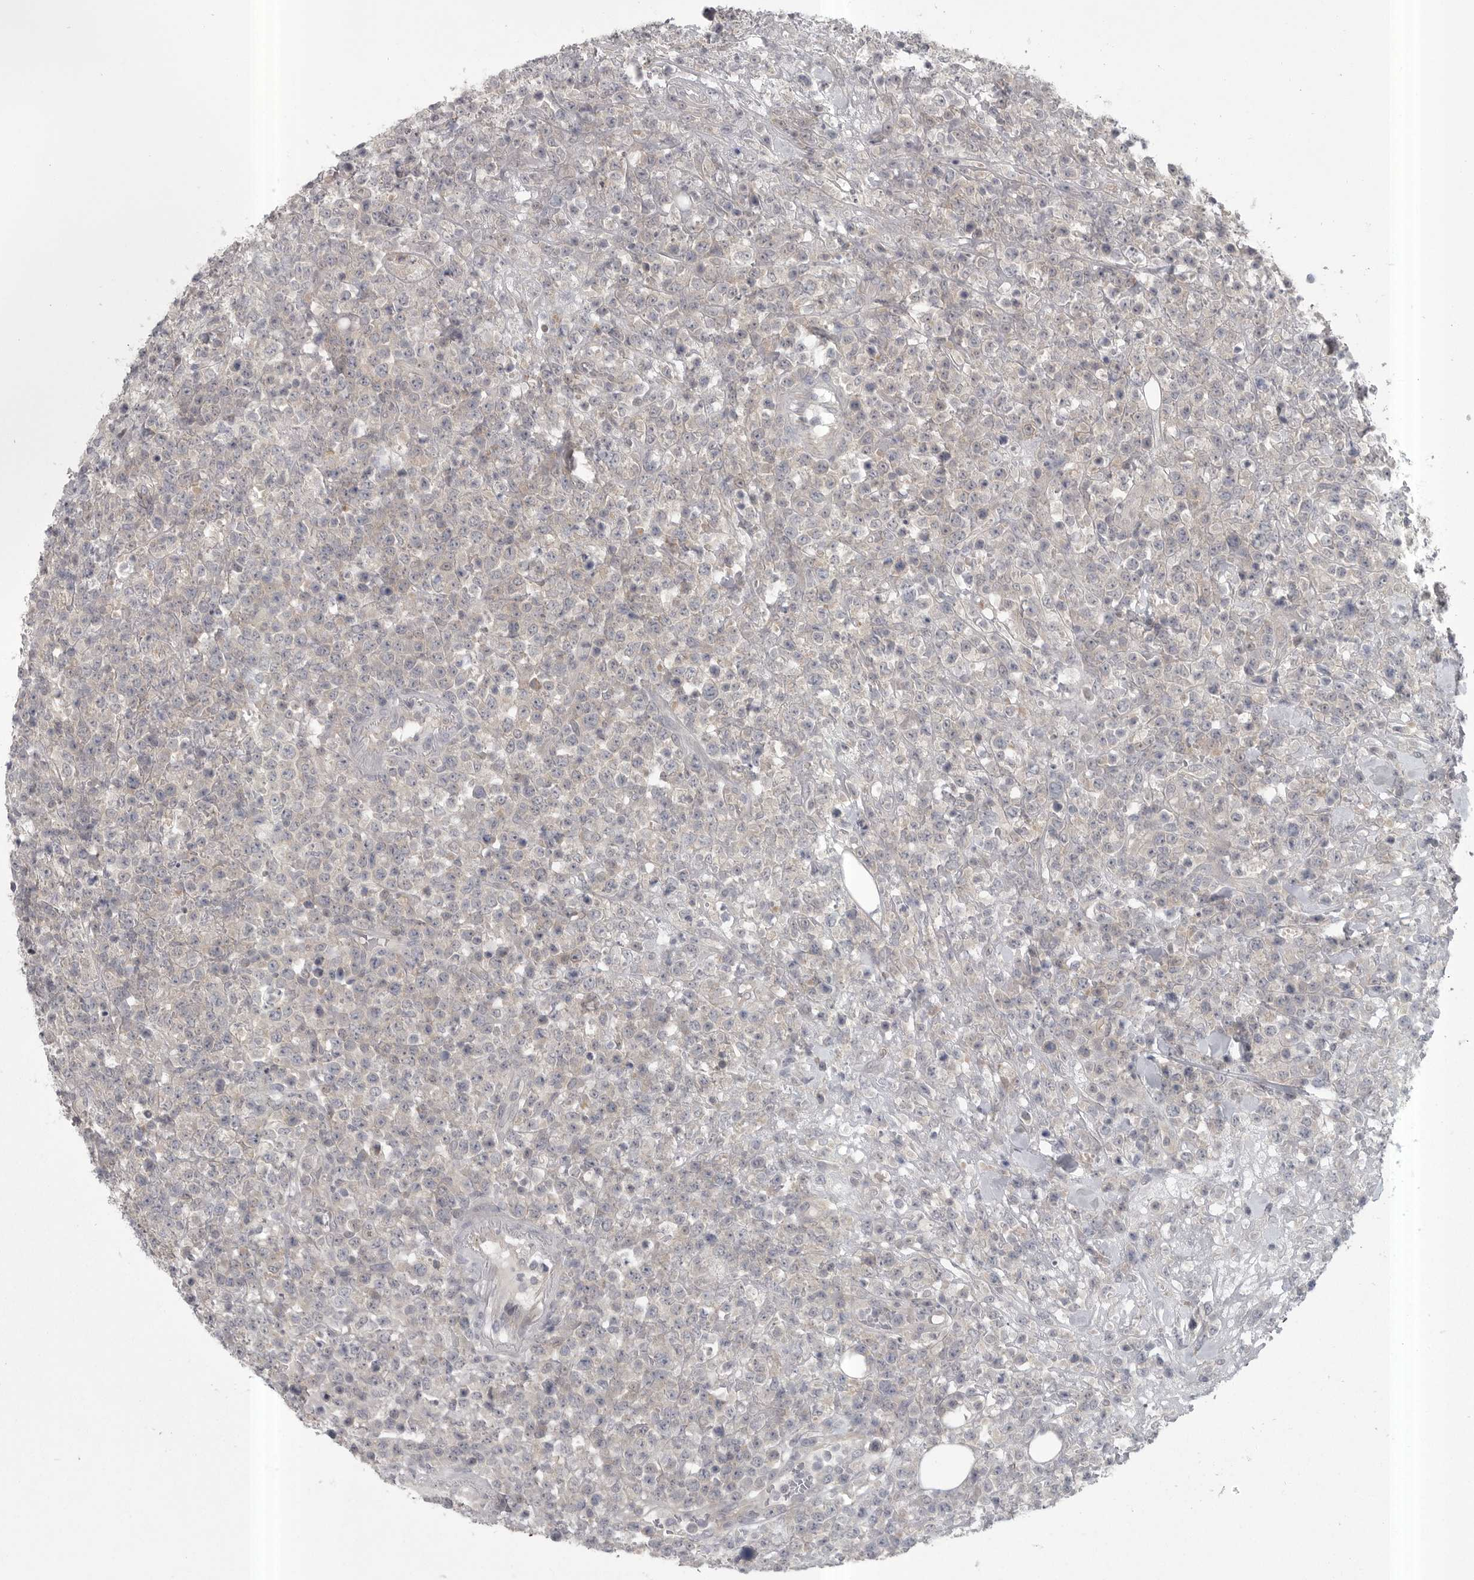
{"staining": {"intensity": "negative", "quantity": "none", "location": "none"}, "tissue": "lymphoma", "cell_type": "Tumor cells", "image_type": "cancer", "snomed": [{"axis": "morphology", "description": "Malignant lymphoma, non-Hodgkin's type, High grade"}, {"axis": "topography", "description": "Colon"}], "caption": "Immunohistochemistry (IHC) of human lymphoma shows no expression in tumor cells. Brightfield microscopy of immunohistochemistry (IHC) stained with DAB (brown) and hematoxylin (blue), captured at high magnification.", "gene": "PHF13", "patient": {"sex": "female", "age": 53}}